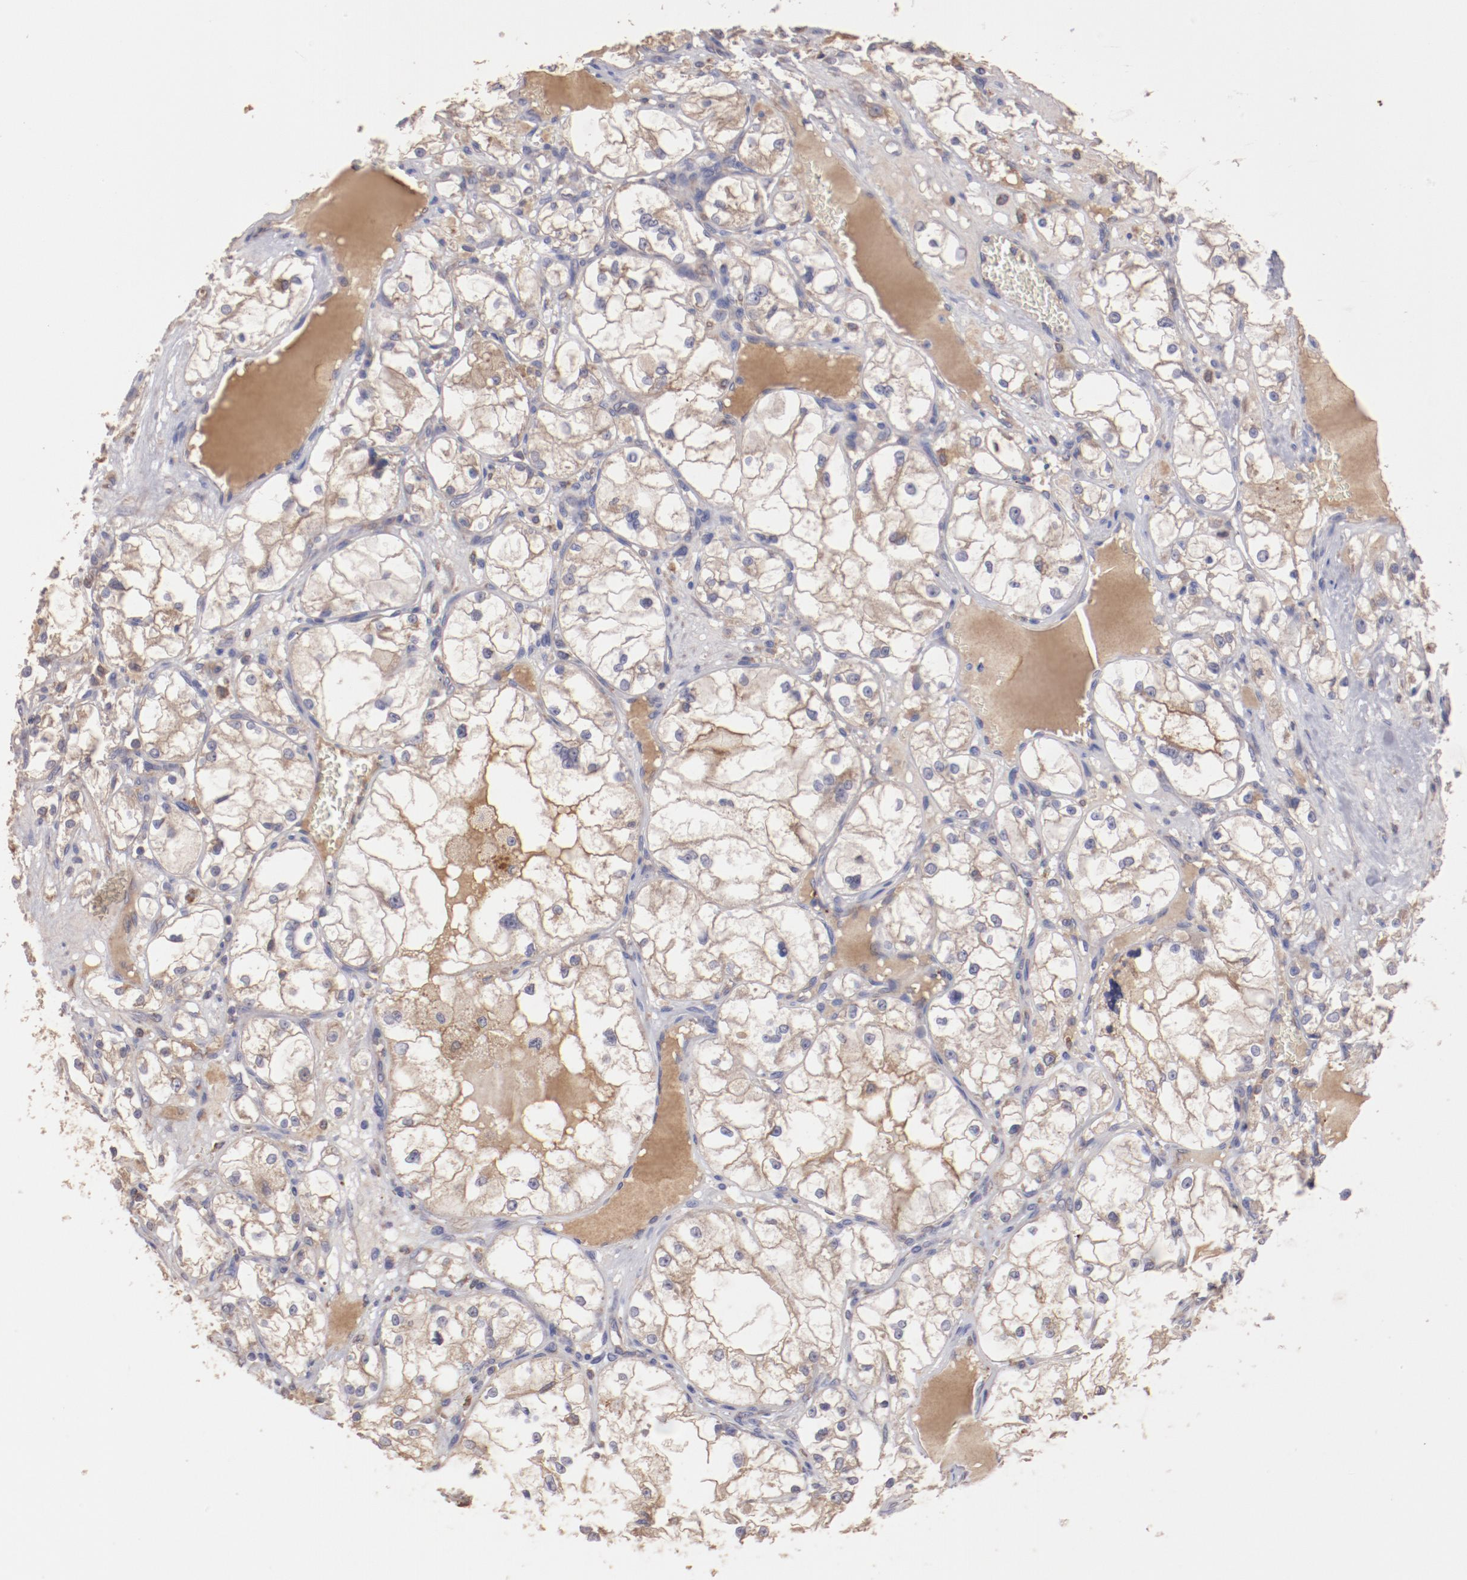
{"staining": {"intensity": "weak", "quantity": ">75%", "location": "cytoplasmic/membranous"}, "tissue": "renal cancer", "cell_type": "Tumor cells", "image_type": "cancer", "snomed": [{"axis": "morphology", "description": "Adenocarcinoma, NOS"}, {"axis": "topography", "description": "Kidney"}], "caption": "Renal cancer stained with IHC displays weak cytoplasmic/membranous expression in approximately >75% of tumor cells.", "gene": "NFKBIE", "patient": {"sex": "male", "age": 61}}